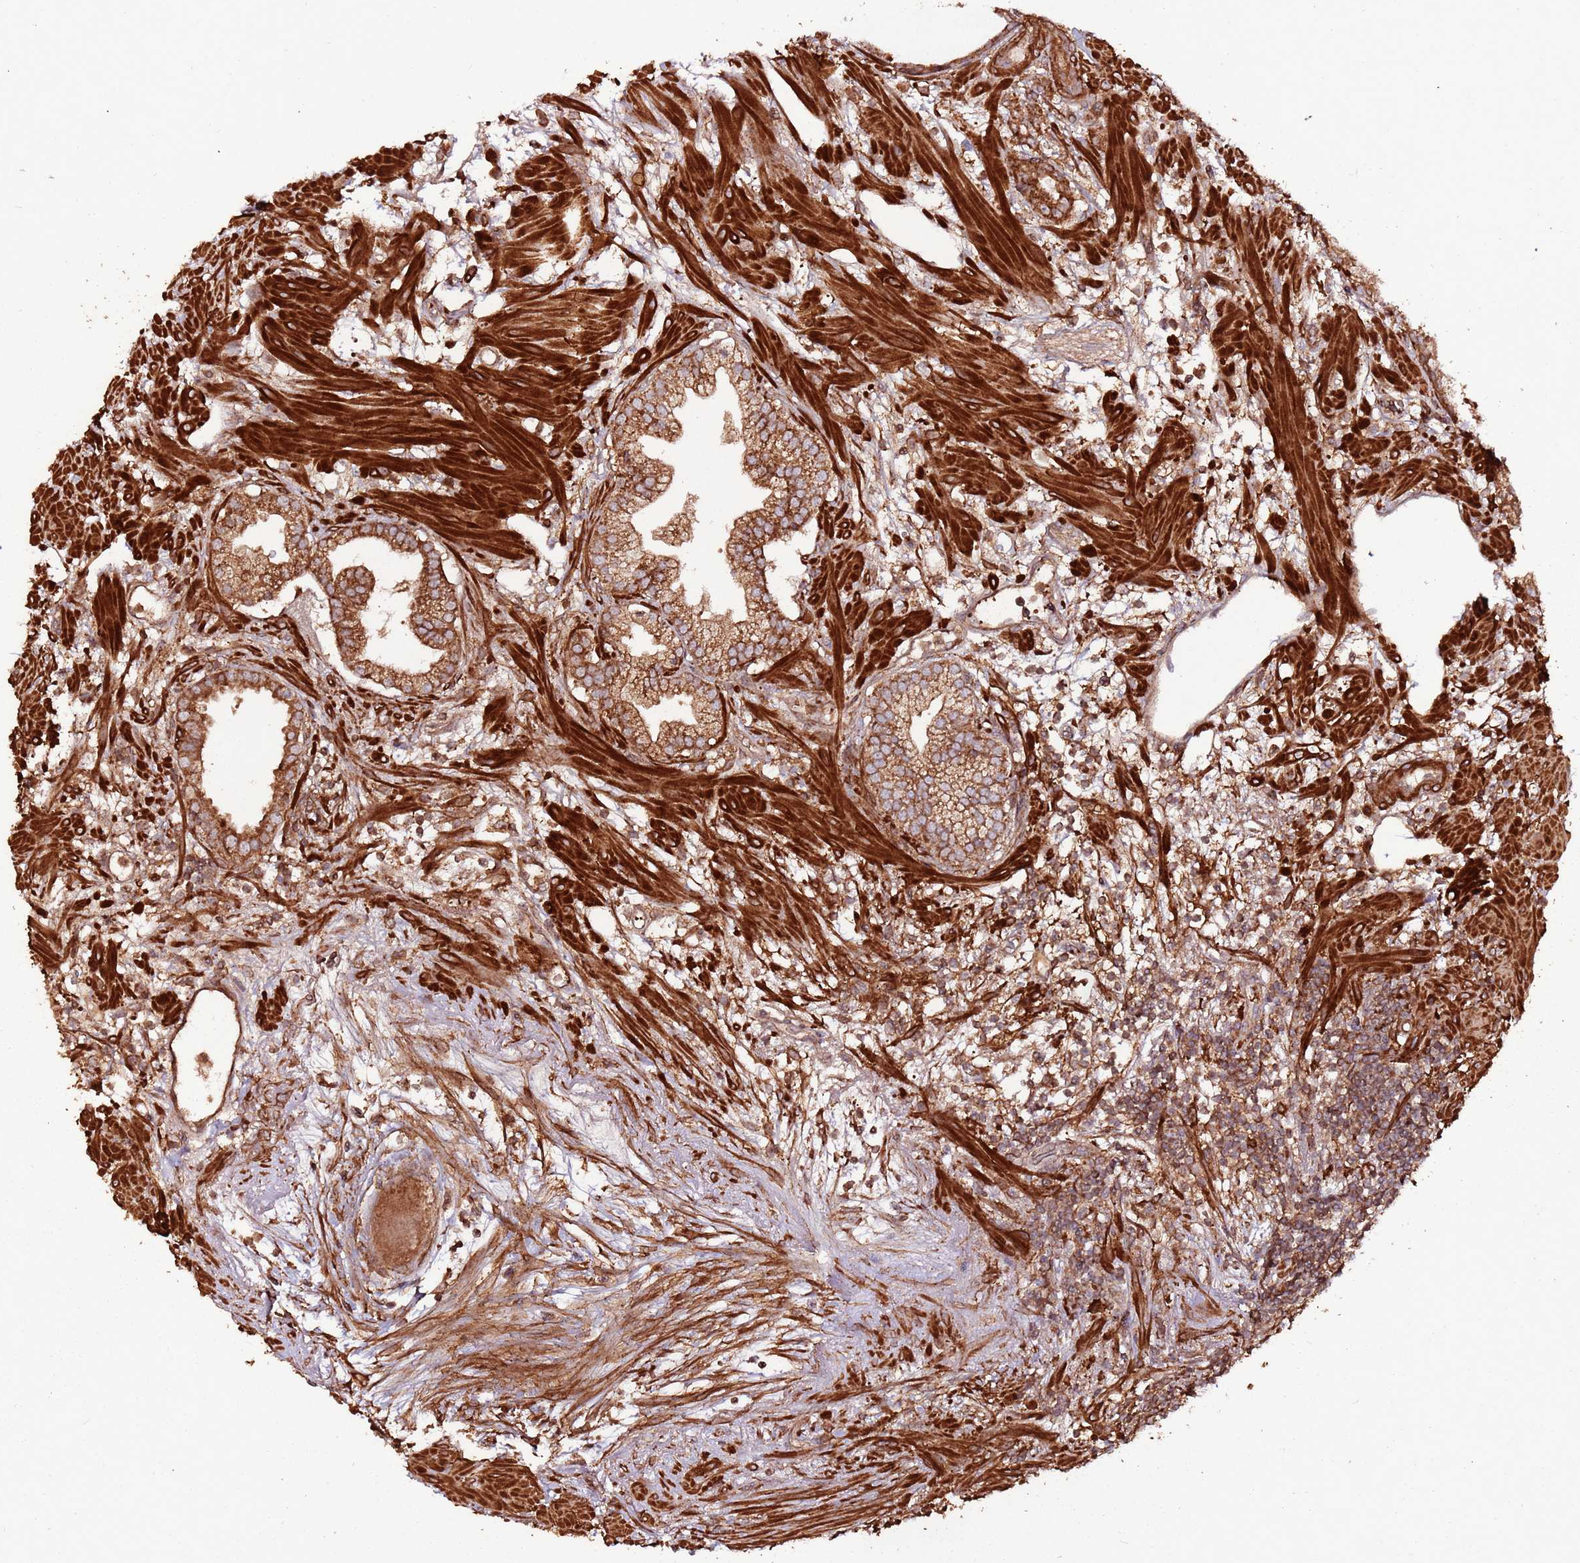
{"staining": {"intensity": "moderate", "quantity": ">75%", "location": "cytoplasmic/membranous"}, "tissue": "prostate cancer", "cell_type": "Tumor cells", "image_type": "cancer", "snomed": [{"axis": "morphology", "description": "Adenocarcinoma, High grade"}, {"axis": "topography", "description": "Prostate"}], "caption": "The image demonstrates immunohistochemical staining of prostate adenocarcinoma (high-grade). There is moderate cytoplasmic/membranous positivity is appreciated in about >75% of tumor cells.", "gene": "FAM186A", "patient": {"sex": "male", "age": 63}}